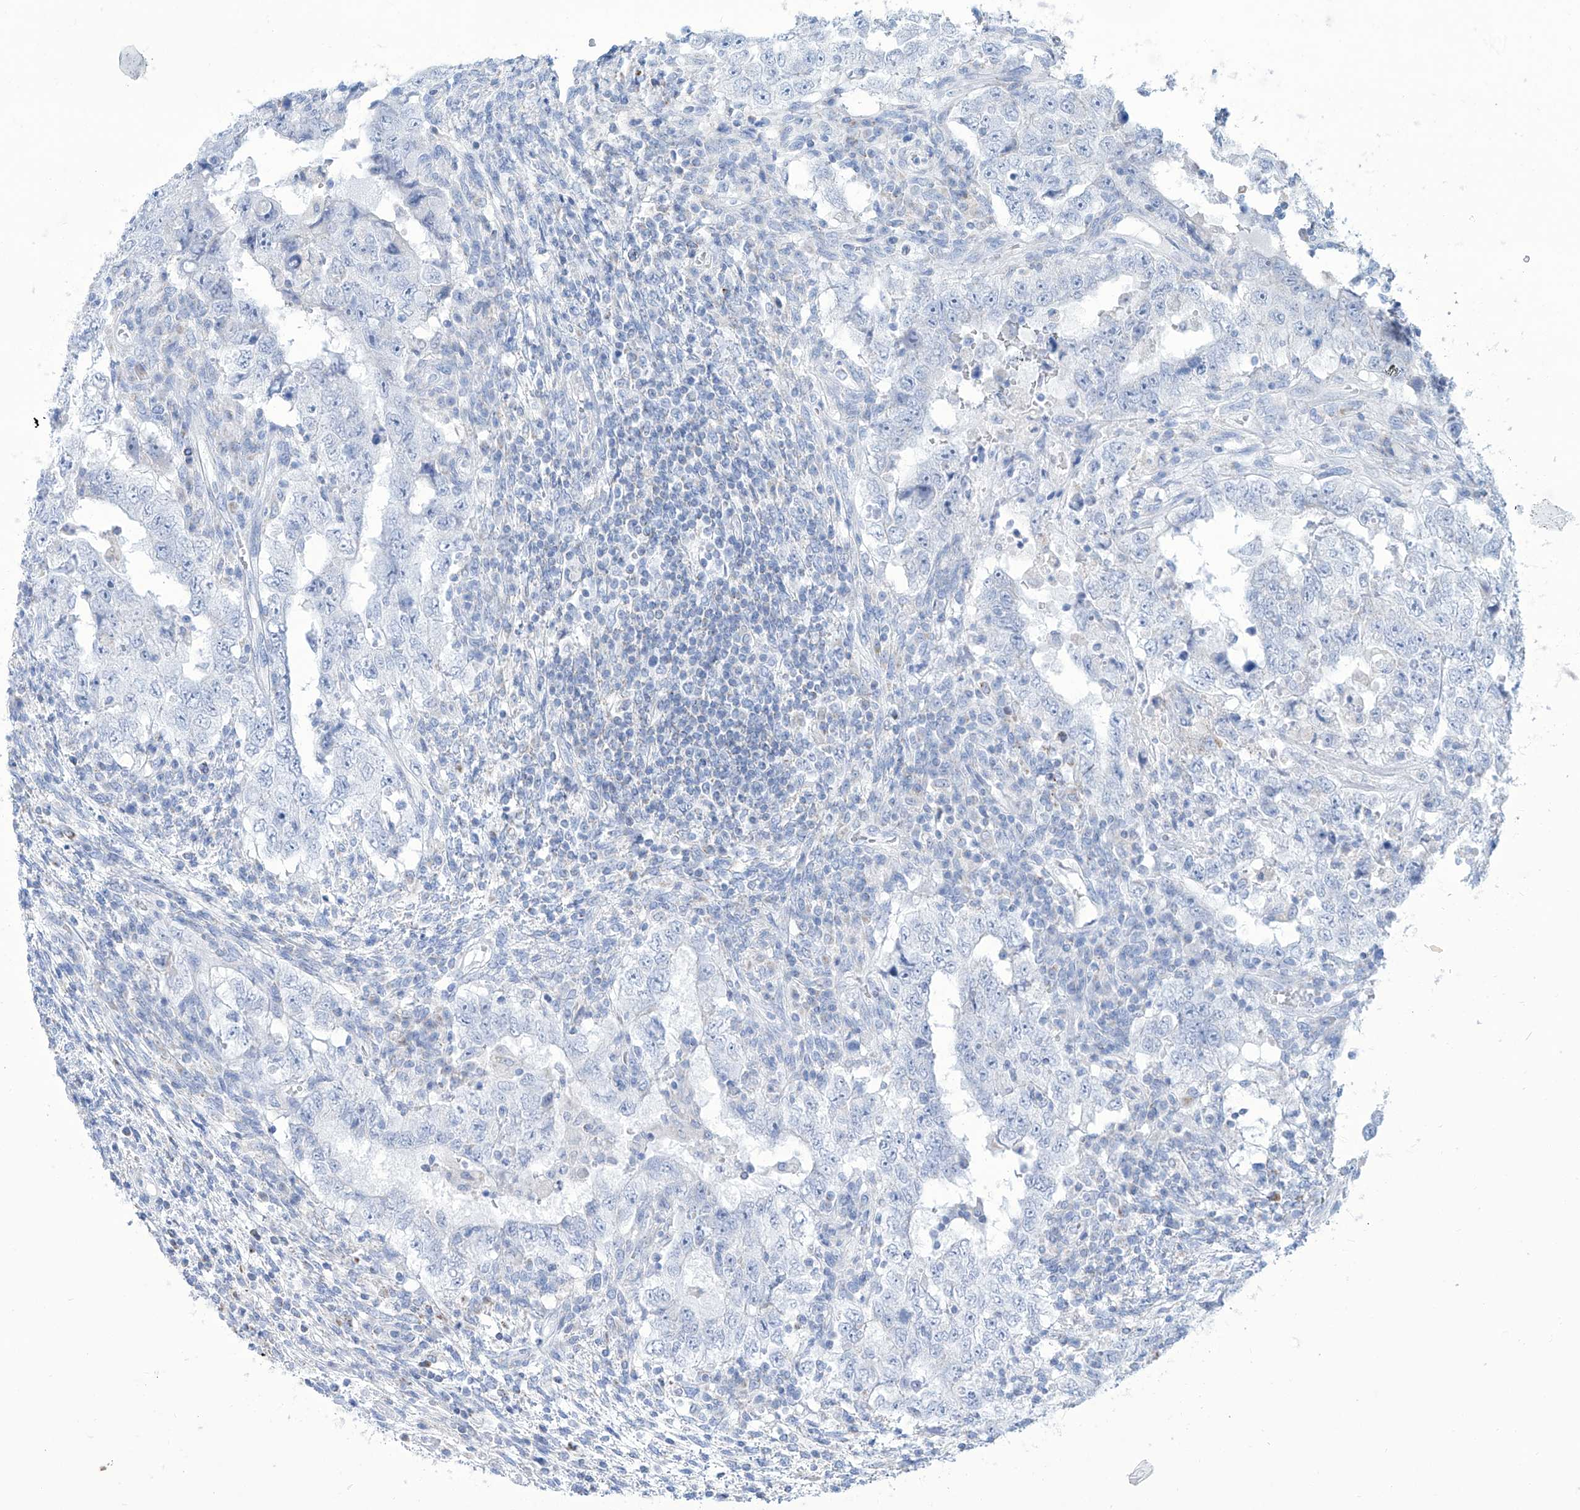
{"staining": {"intensity": "moderate", "quantity": "<25%", "location": "cytoplasmic/membranous"}, "tissue": "testis cancer", "cell_type": "Tumor cells", "image_type": "cancer", "snomed": [{"axis": "morphology", "description": "Carcinoma, Embryonal, NOS"}, {"axis": "topography", "description": "Testis"}], "caption": "Protein analysis of testis embryonal carcinoma tissue exhibits moderate cytoplasmic/membranous staining in approximately <25% of tumor cells.", "gene": "ALDH6A1", "patient": {"sex": "male", "age": 26}}